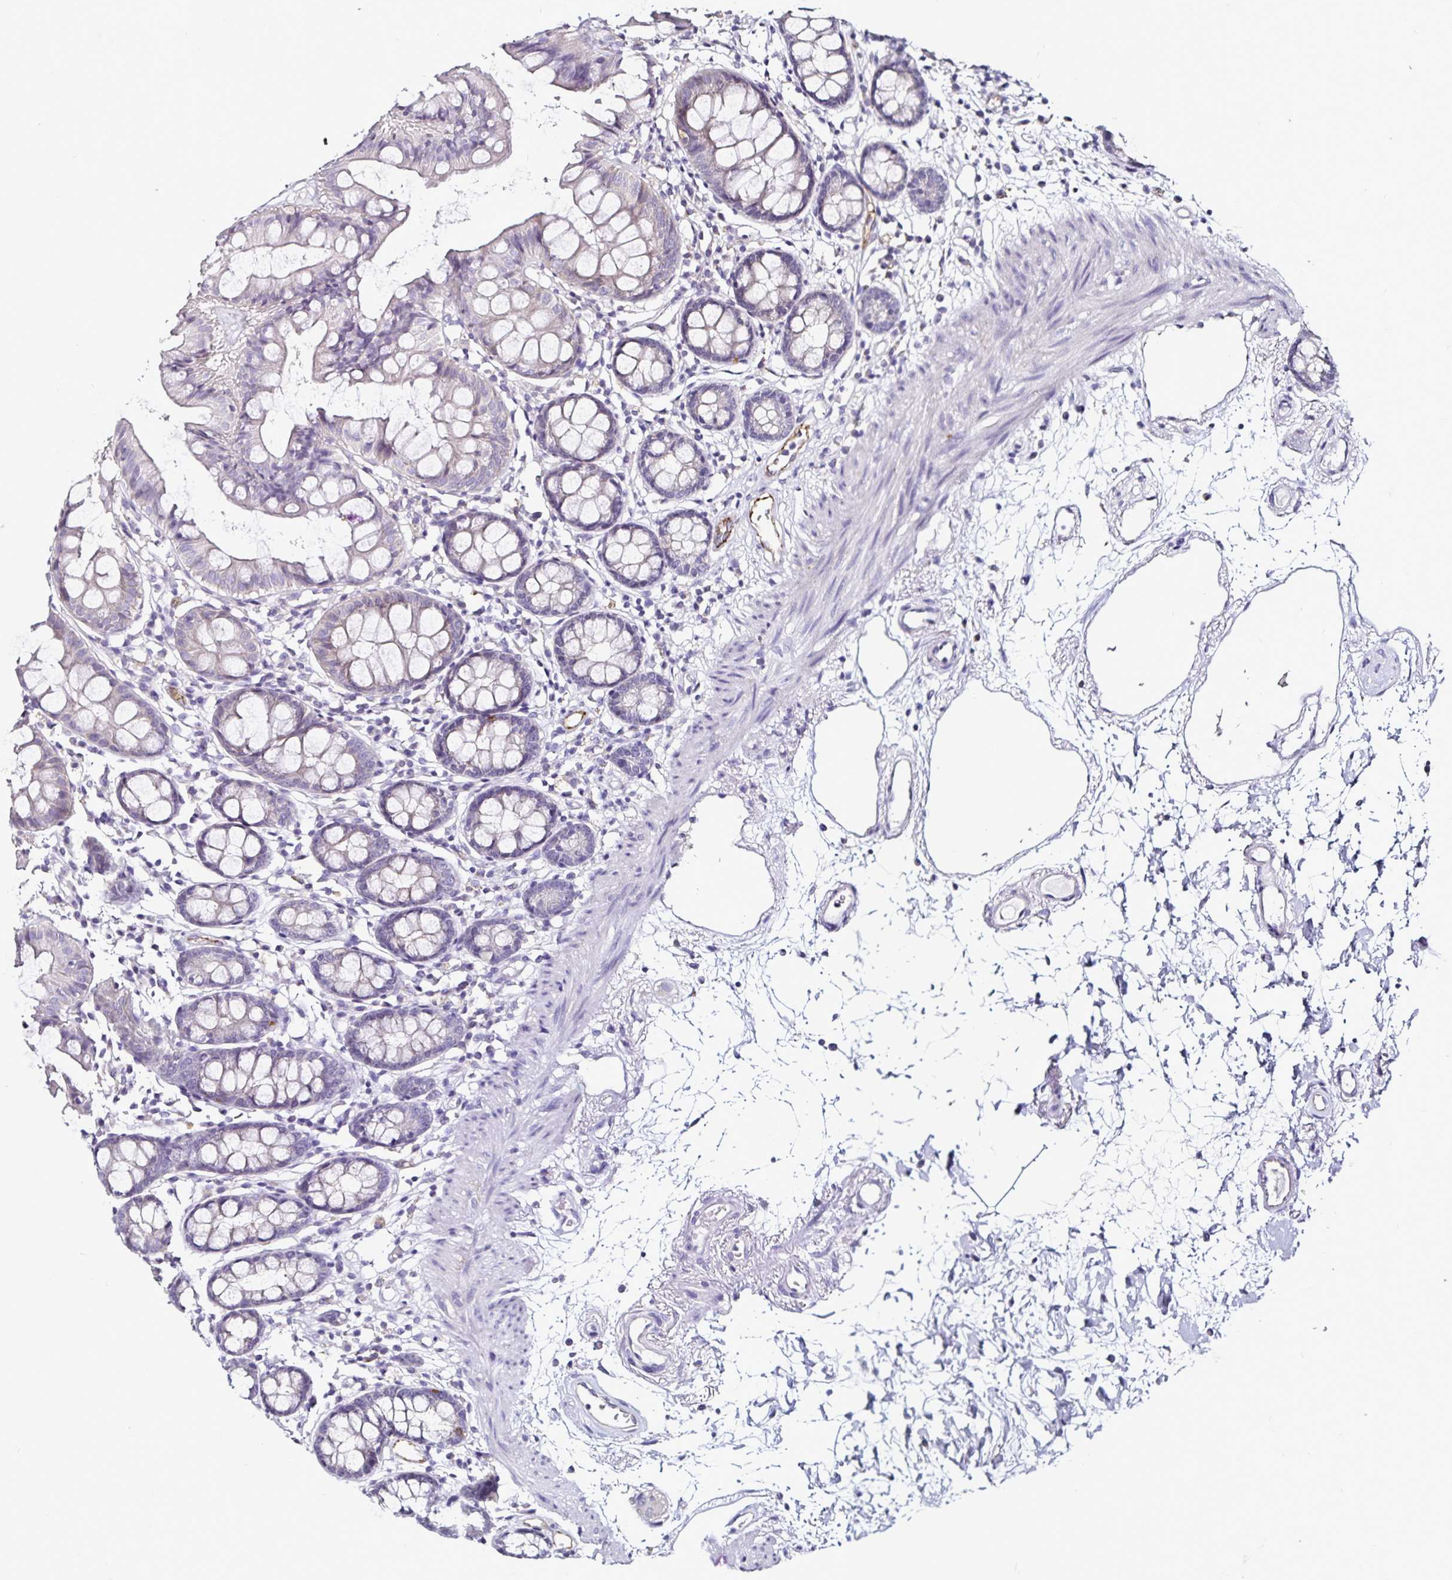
{"staining": {"intensity": "moderate", "quantity": "<25%", "location": "cytoplasmic/membranous"}, "tissue": "colon", "cell_type": "Endothelial cells", "image_type": "normal", "snomed": [{"axis": "morphology", "description": "Normal tissue, NOS"}, {"axis": "topography", "description": "Colon"}], "caption": "This is a photomicrograph of immunohistochemistry staining of unremarkable colon, which shows moderate expression in the cytoplasmic/membranous of endothelial cells.", "gene": "TSPAN7", "patient": {"sex": "female", "age": 84}}